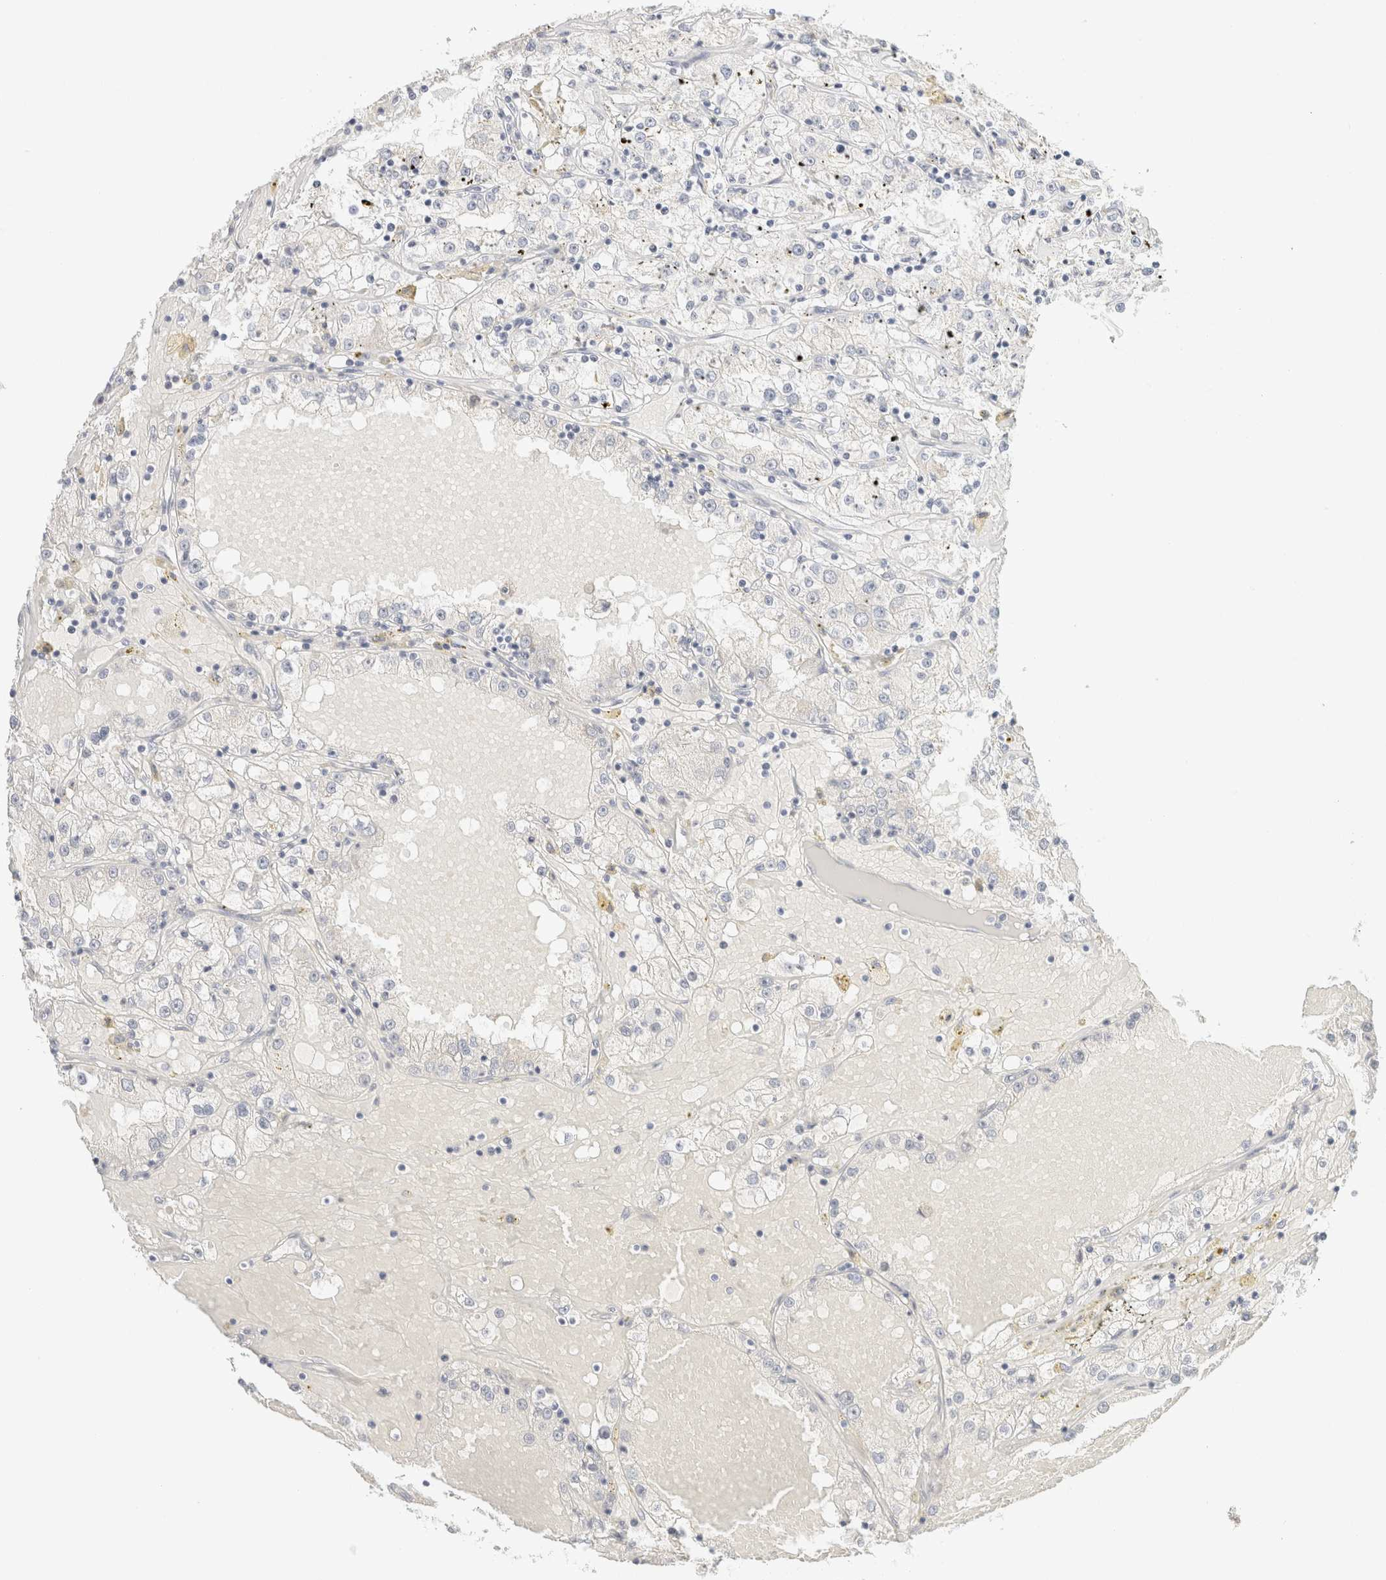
{"staining": {"intensity": "negative", "quantity": "none", "location": "none"}, "tissue": "renal cancer", "cell_type": "Tumor cells", "image_type": "cancer", "snomed": [{"axis": "morphology", "description": "Adenocarcinoma, NOS"}, {"axis": "topography", "description": "Kidney"}], "caption": "Immunohistochemistry (IHC) of renal adenocarcinoma reveals no staining in tumor cells. (DAB (3,3'-diaminobenzidine) immunohistochemistry (IHC) with hematoxylin counter stain).", "gene": "NEFM", "patient": {"sex": "male", "age": 56}}